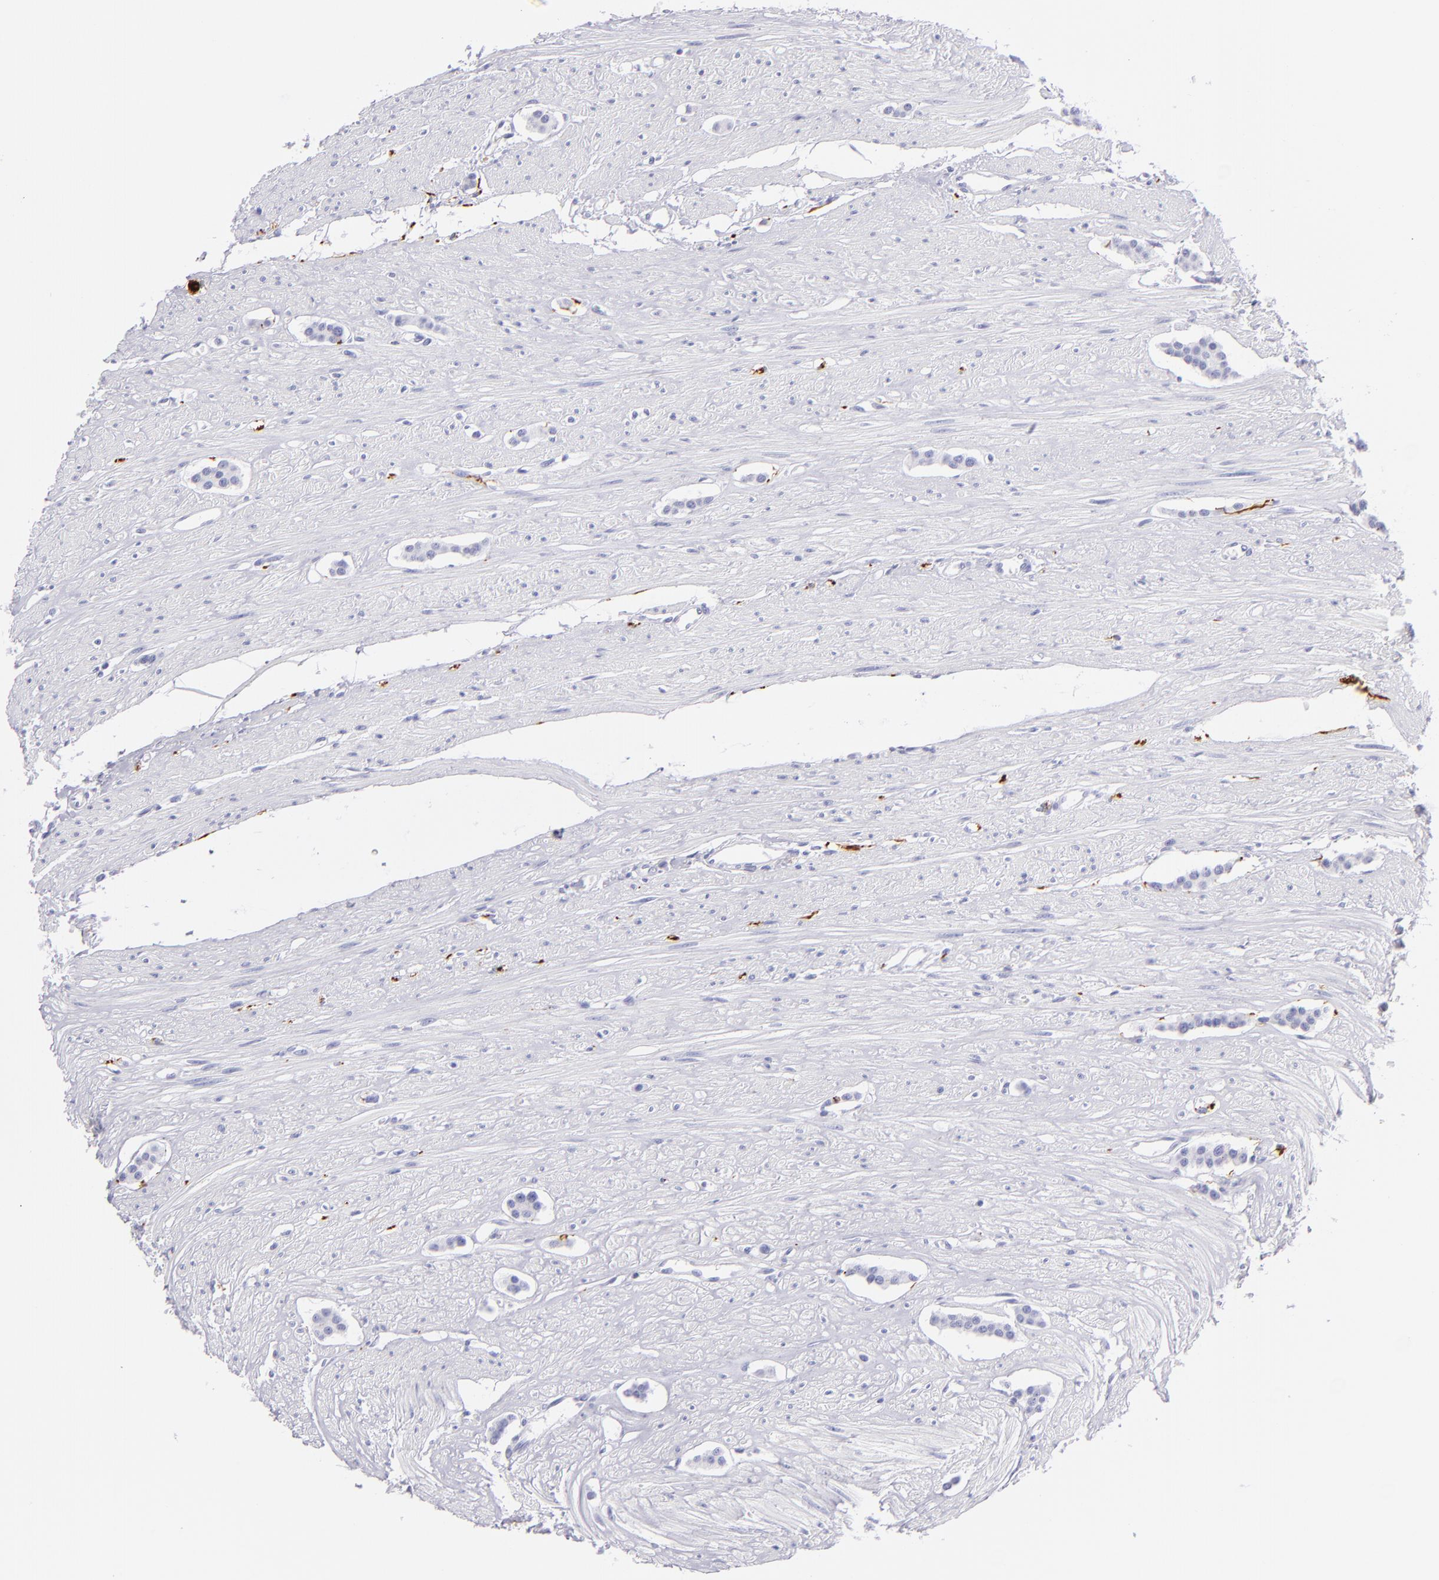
{"staining": {"intensity": "negative", "quantity": "none", "location": "none"}, "tissue": "carcinoid", "cell_type": "Tumor cells", "image_type": "cancer", "snomed": [{"axis": "morphology", "description": "Carcinoid, malignant, NOS"}, {"axis": "topography", "description": "Small intestine"}], "caption": "The immunohistochemistry (IHC) image has no significant staining in tumor cells of carcinoid tissue.", "gene": "PRPH", "patient": {"sex": "male", "age": 60}}